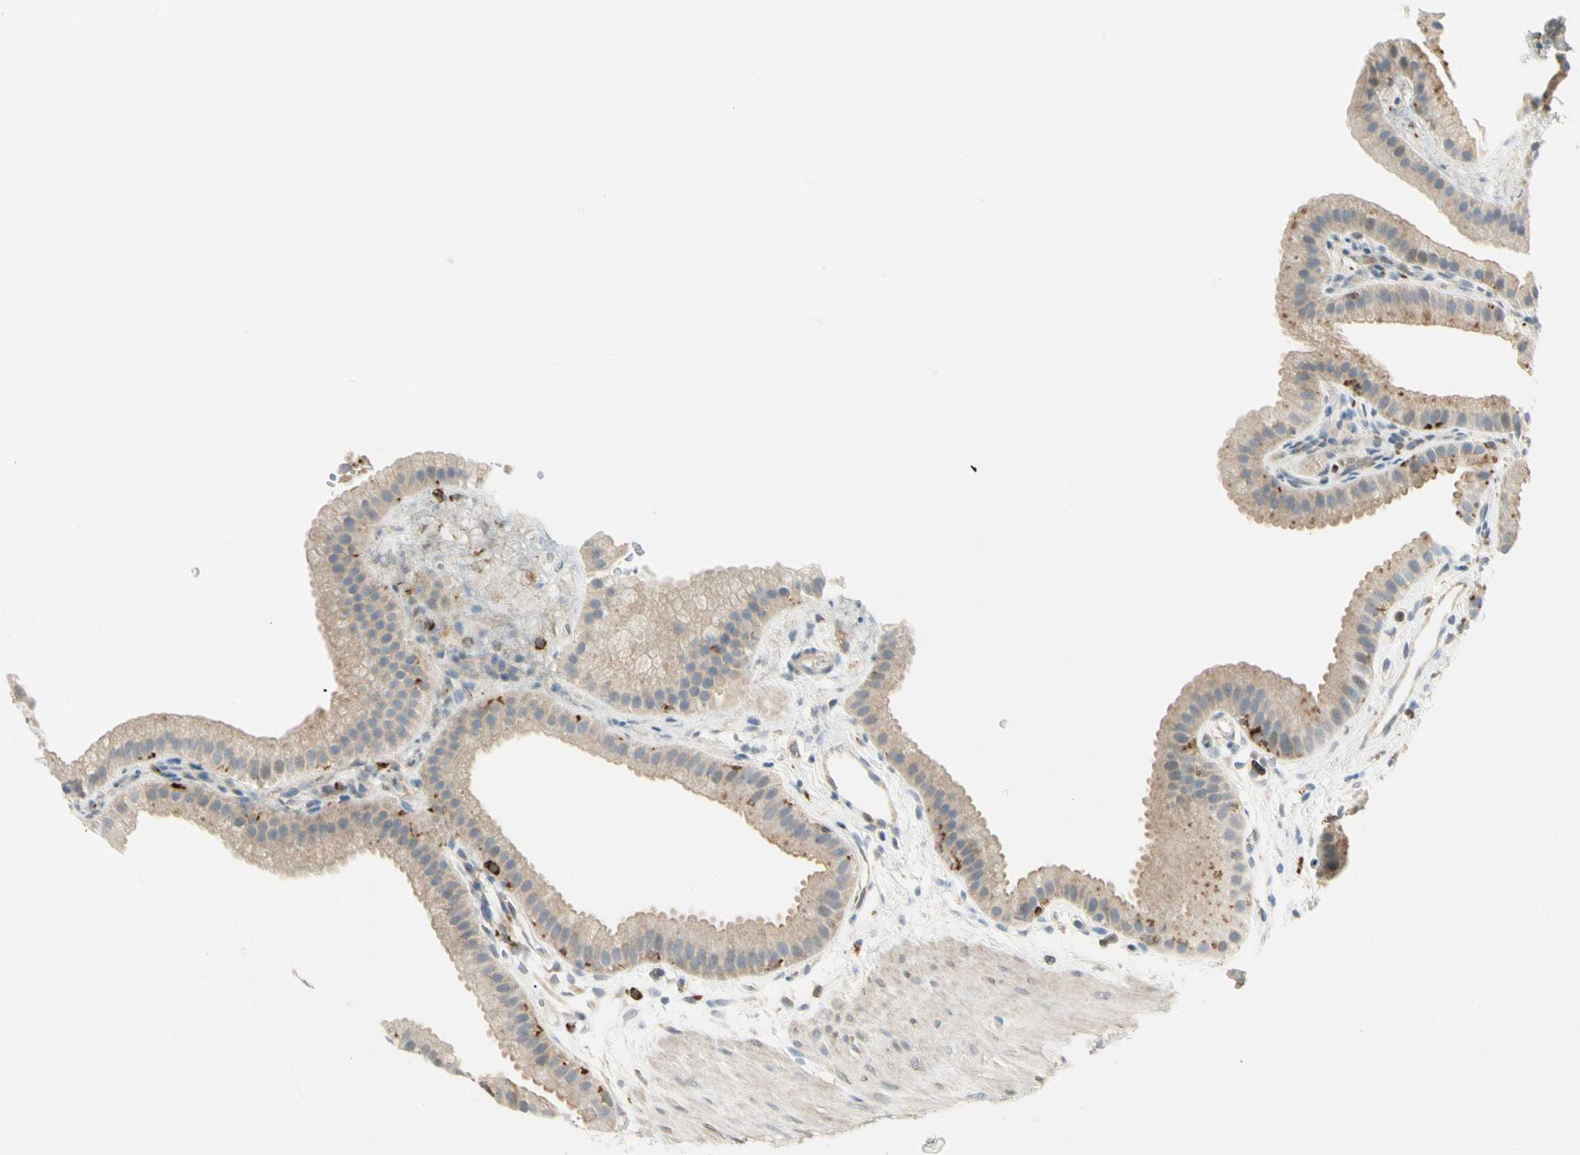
{"staining": {"intensity": "moderate", "quantity": "<25%", "location": "cytoplasmic/membranous"}, "tissue": "gallbladder", "cell_type": "Glandular cells", "image_type": "normal", "snomed": [{"axis": "morphology", "description": "Normal tissue, NOS"}, {"axis": "topography", "description": "Gallbladder"}], "caption": "Immunohistochemistry (IHC) of benign gallbladder displays low levels of moderate cytoplasmic/membranous positivity in approximately <25% of glandular cells. Using DAB (brown) and hematoxylin (blue) stains, captured at high magnification using brightfield microscopy.", "gene": "LPCAT2", "patient": {"sex": "female", "age": 64}}